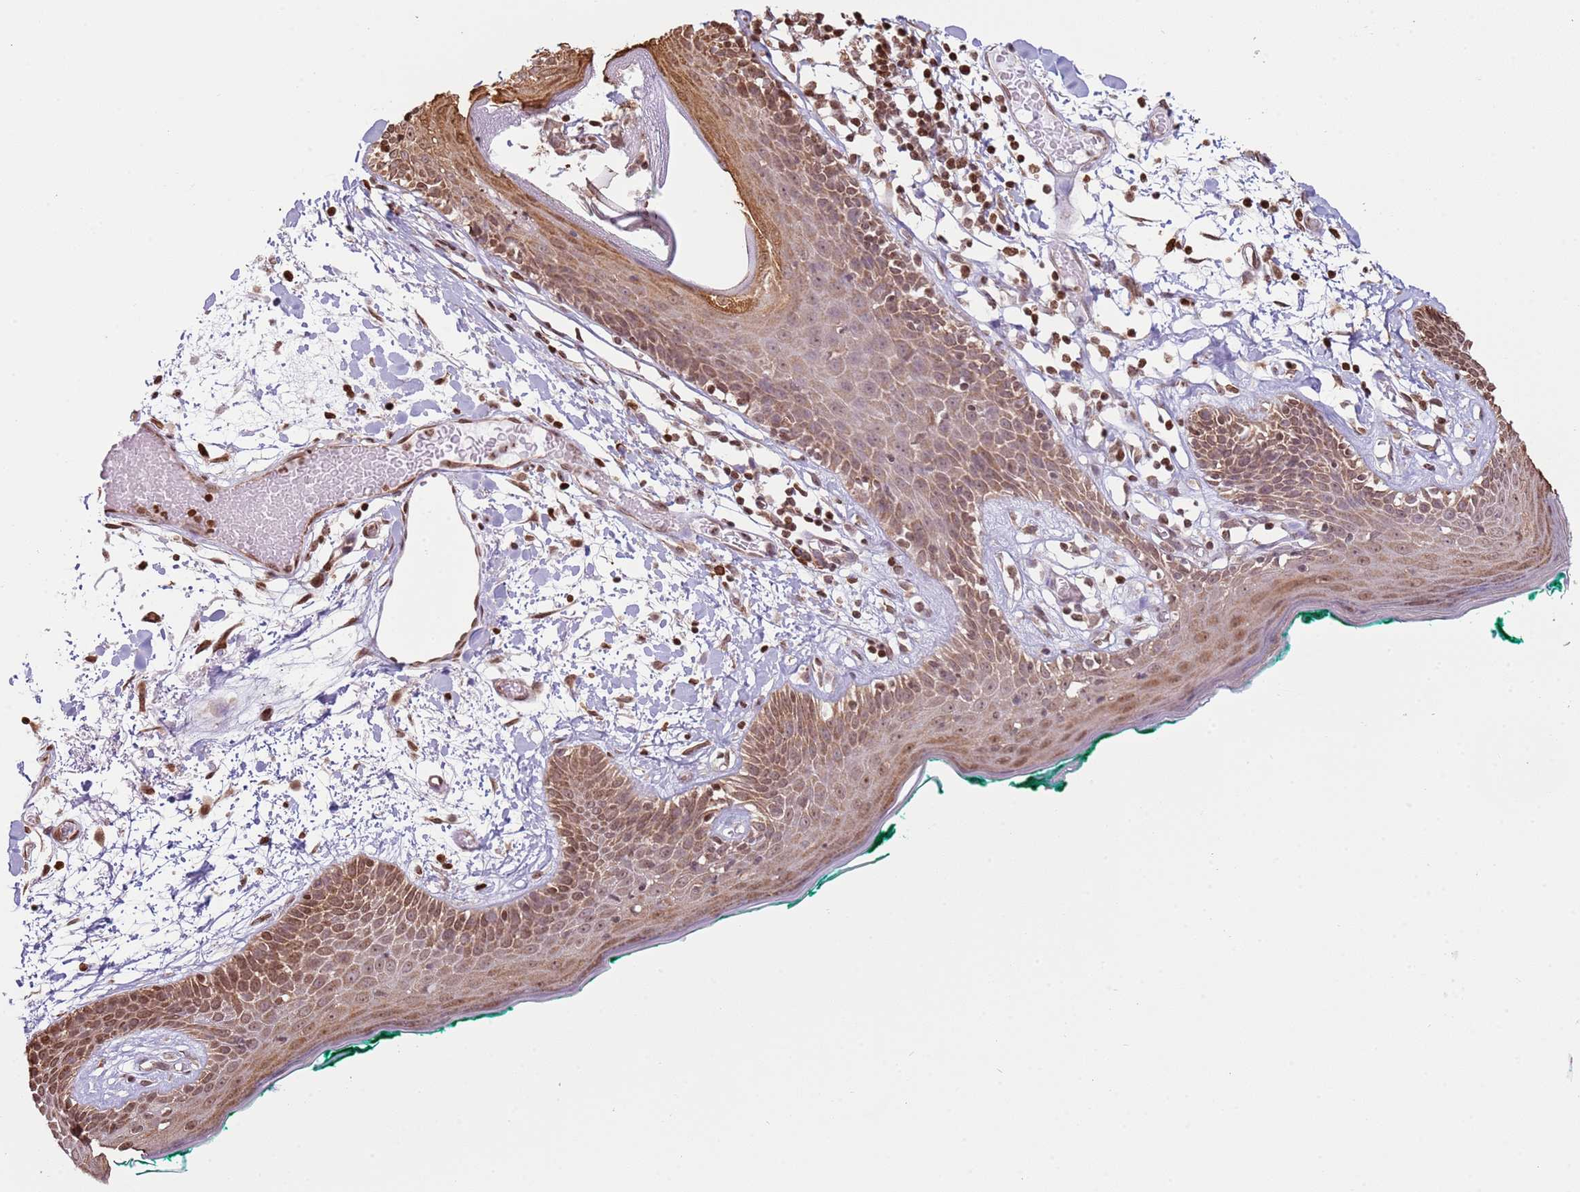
{"staining": {"intensity": "moderate", "quantity": ">75%", "location": "cytoplasmic/membranous,nuclear"}, "tissue": "skin", "cell_type": "Fibroblasts", "image_type": "normal", "snomed": [{"axis": "morphology", "description": "Normal tissue, NOS"}, {"axis": "topography", "description": "Skin"}], "caption": "Immunohistochemical staining of normal skin exhibits moderate cytoplasmic/membranous,nuclear protein staining in about >75% of fibroblasts. The staining was performed using DAB to visualize the protein expression in brown, while the nuclei were stained in blue with hematoxylin (Magnification: 20x).", "gene": "SCAF1", "patient": {"sex": "male", "age": 79}}